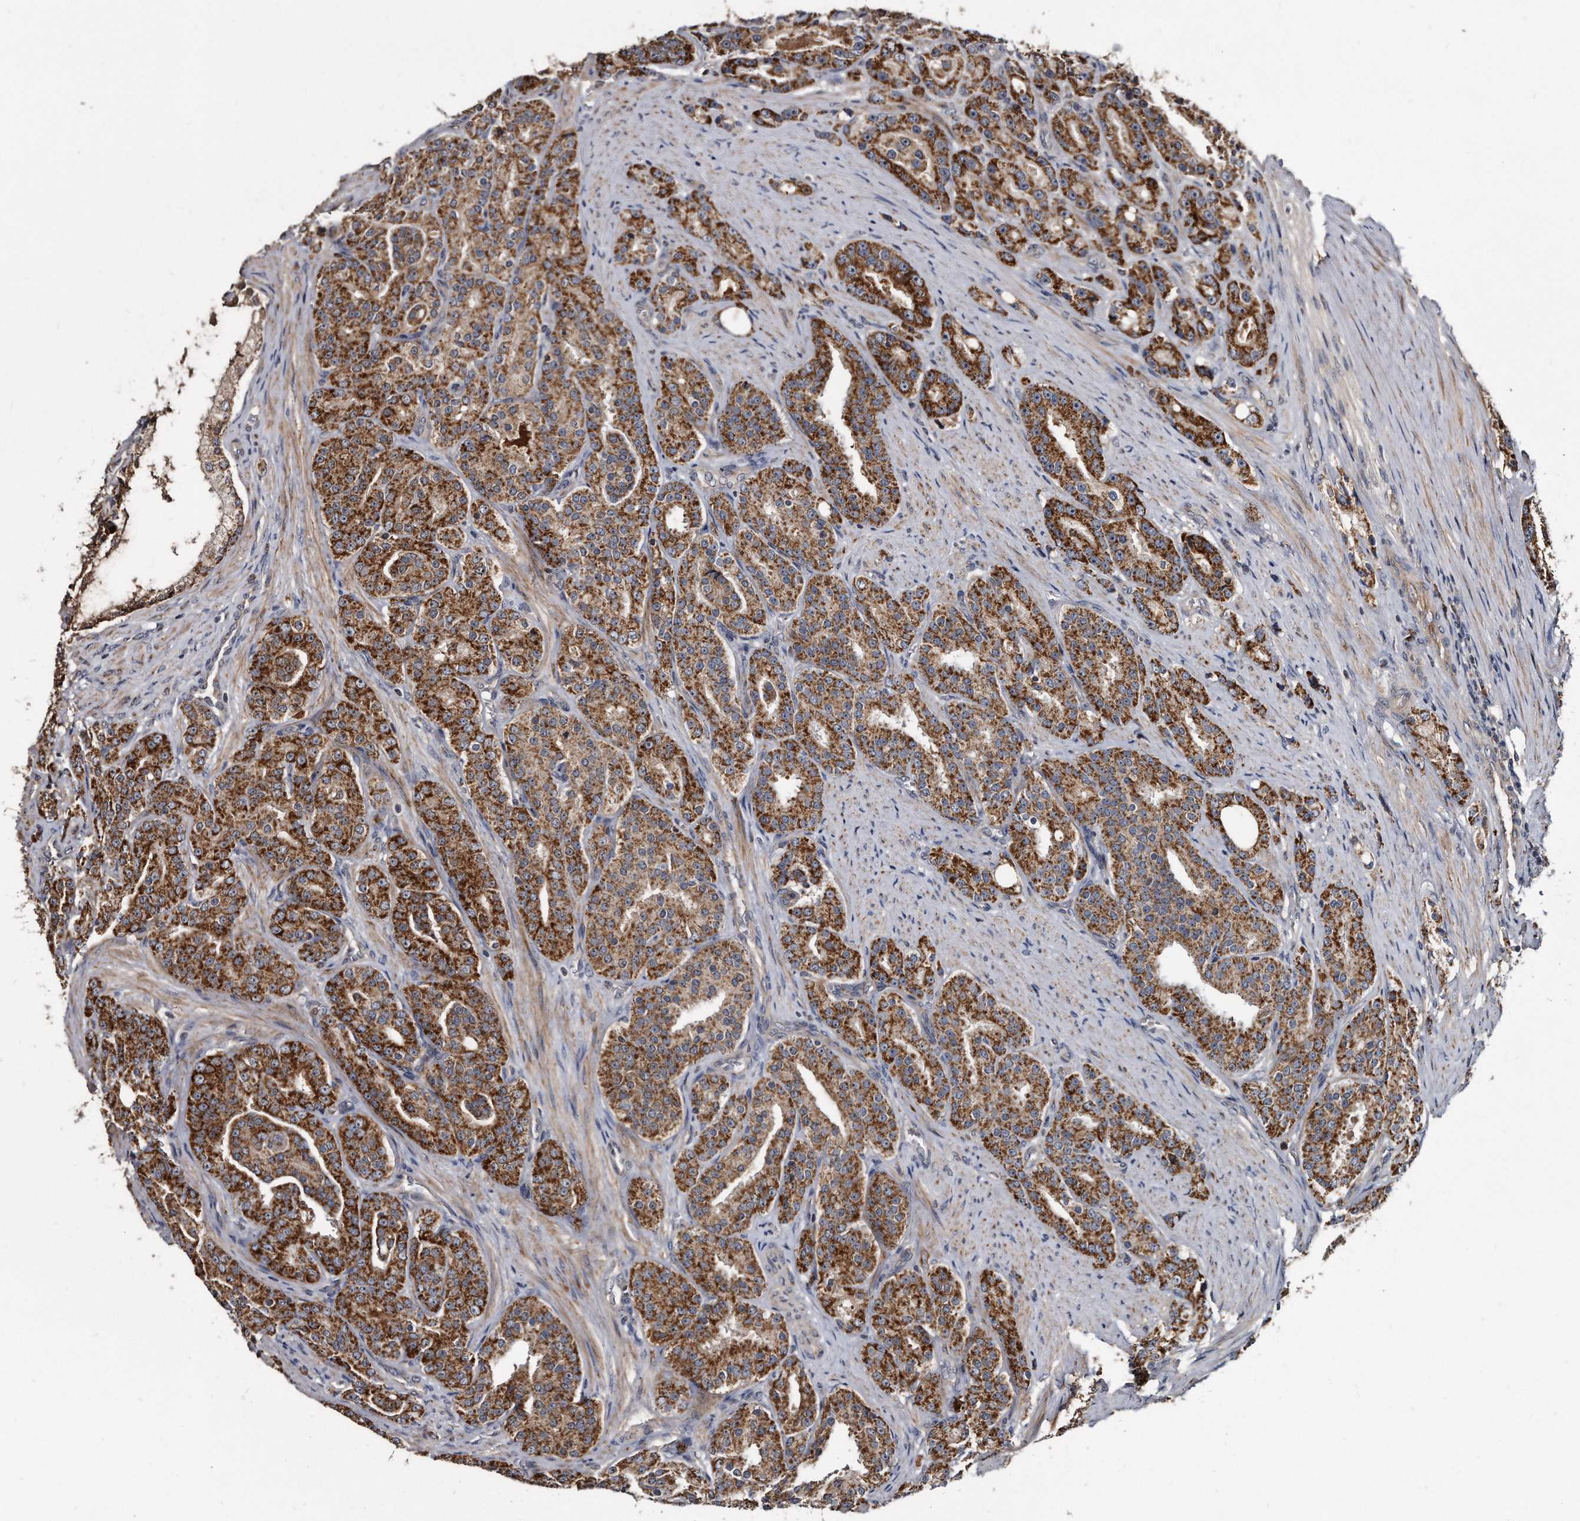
{"staining": {"intensity": "strong", "quantity": ">75%", "location": "cytoplasmic/membranous"}, "tissue": "prostate cancer", "cell_type": "Tumor cells", "image_type": "cancer", "snomed": [{"axis": "morphology", "description": "Adenocarcinoma, High grade"}, {"axis": "topography", "description": "Prostate"}], "caption": "A micrograph showing strong cytoplasmic/membranous expression in approximately >75% of tumor cells in prostate high-grade adenocarcinoma, as visualized by brown immunohistochemical staining.", "gene": "FAM136A", "patient": {"sex": "male", "age": 60}}